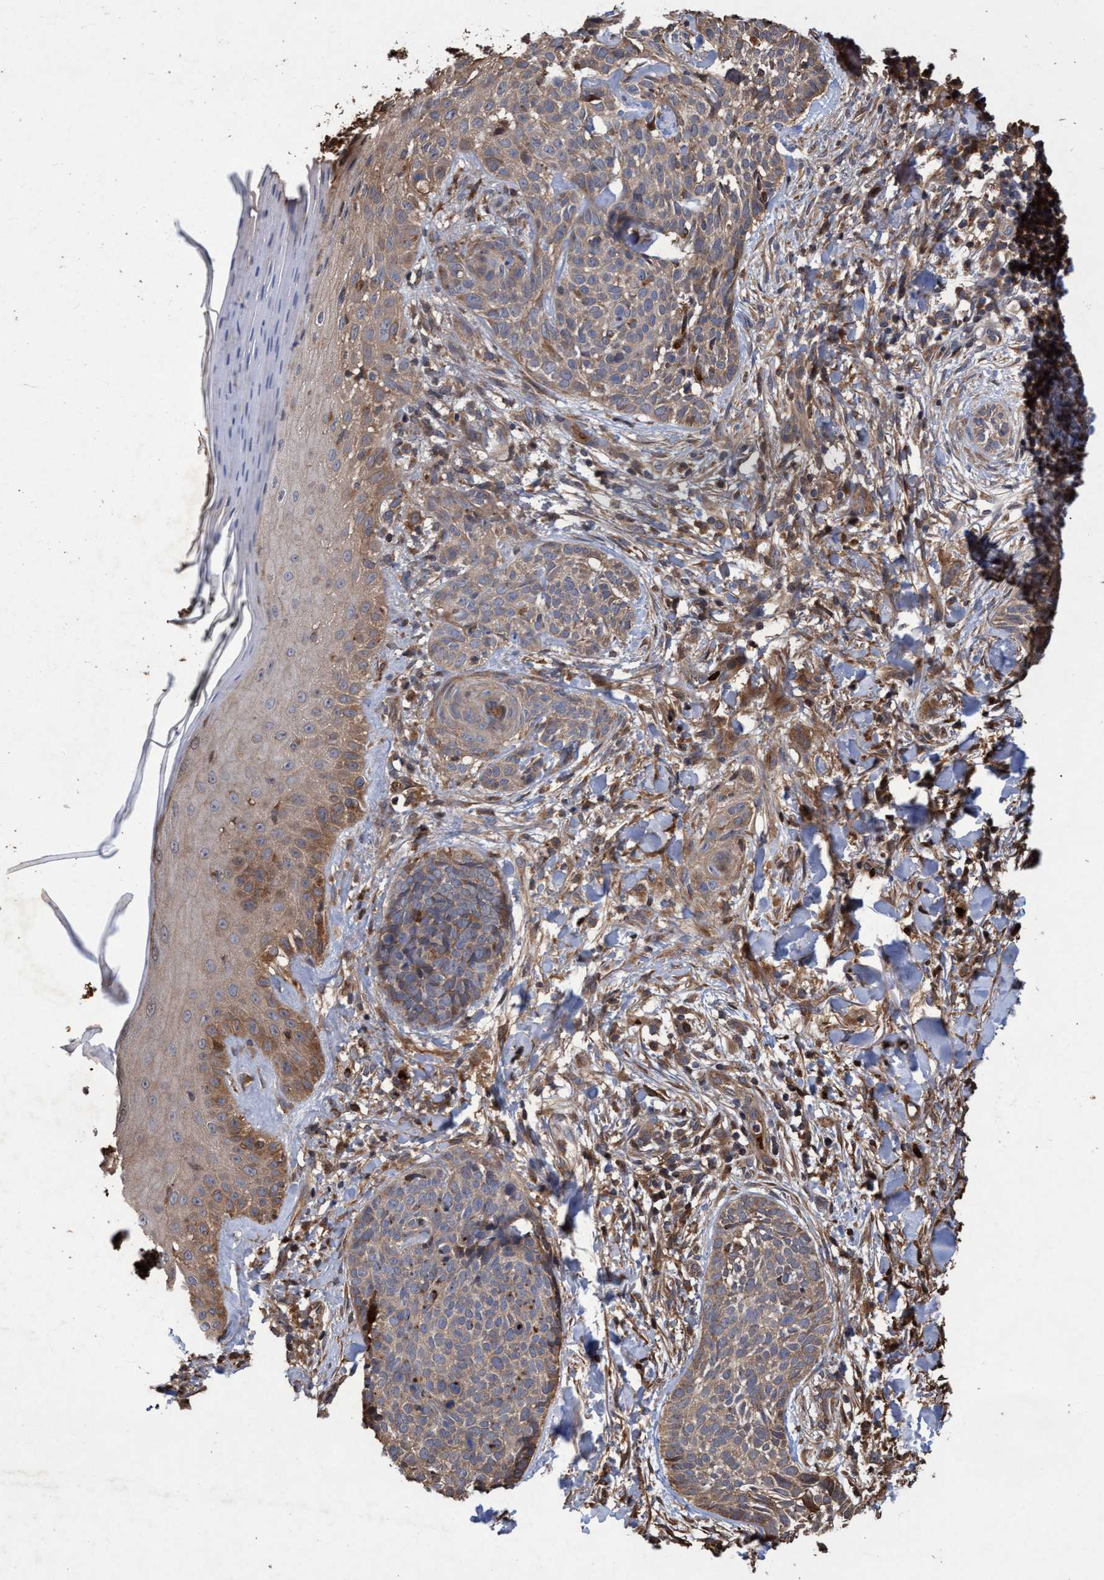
{"staining": {"intensity": "weak", "quantity": ">75%", "location": "cytoplasmic/membranous"}, "tissue": "skin cancer", "cell_type": "Tumor cells", "image_type": "cancer", "snomed": [{"axis": "morphology", "description": "Normal tissue, NOS"}, {"axis": "morphology", "description": "Basal cell carcinoma"}, {"axis": "topography", "description": "Skin"}], "caption": "Human skin cancer stained with a brown dye displays weak cytoplasmic/membranous positive positivity in about >75% of tumor cells.", "gene": "CHMP6", "patient": {"sex": "male", "age": 67}}